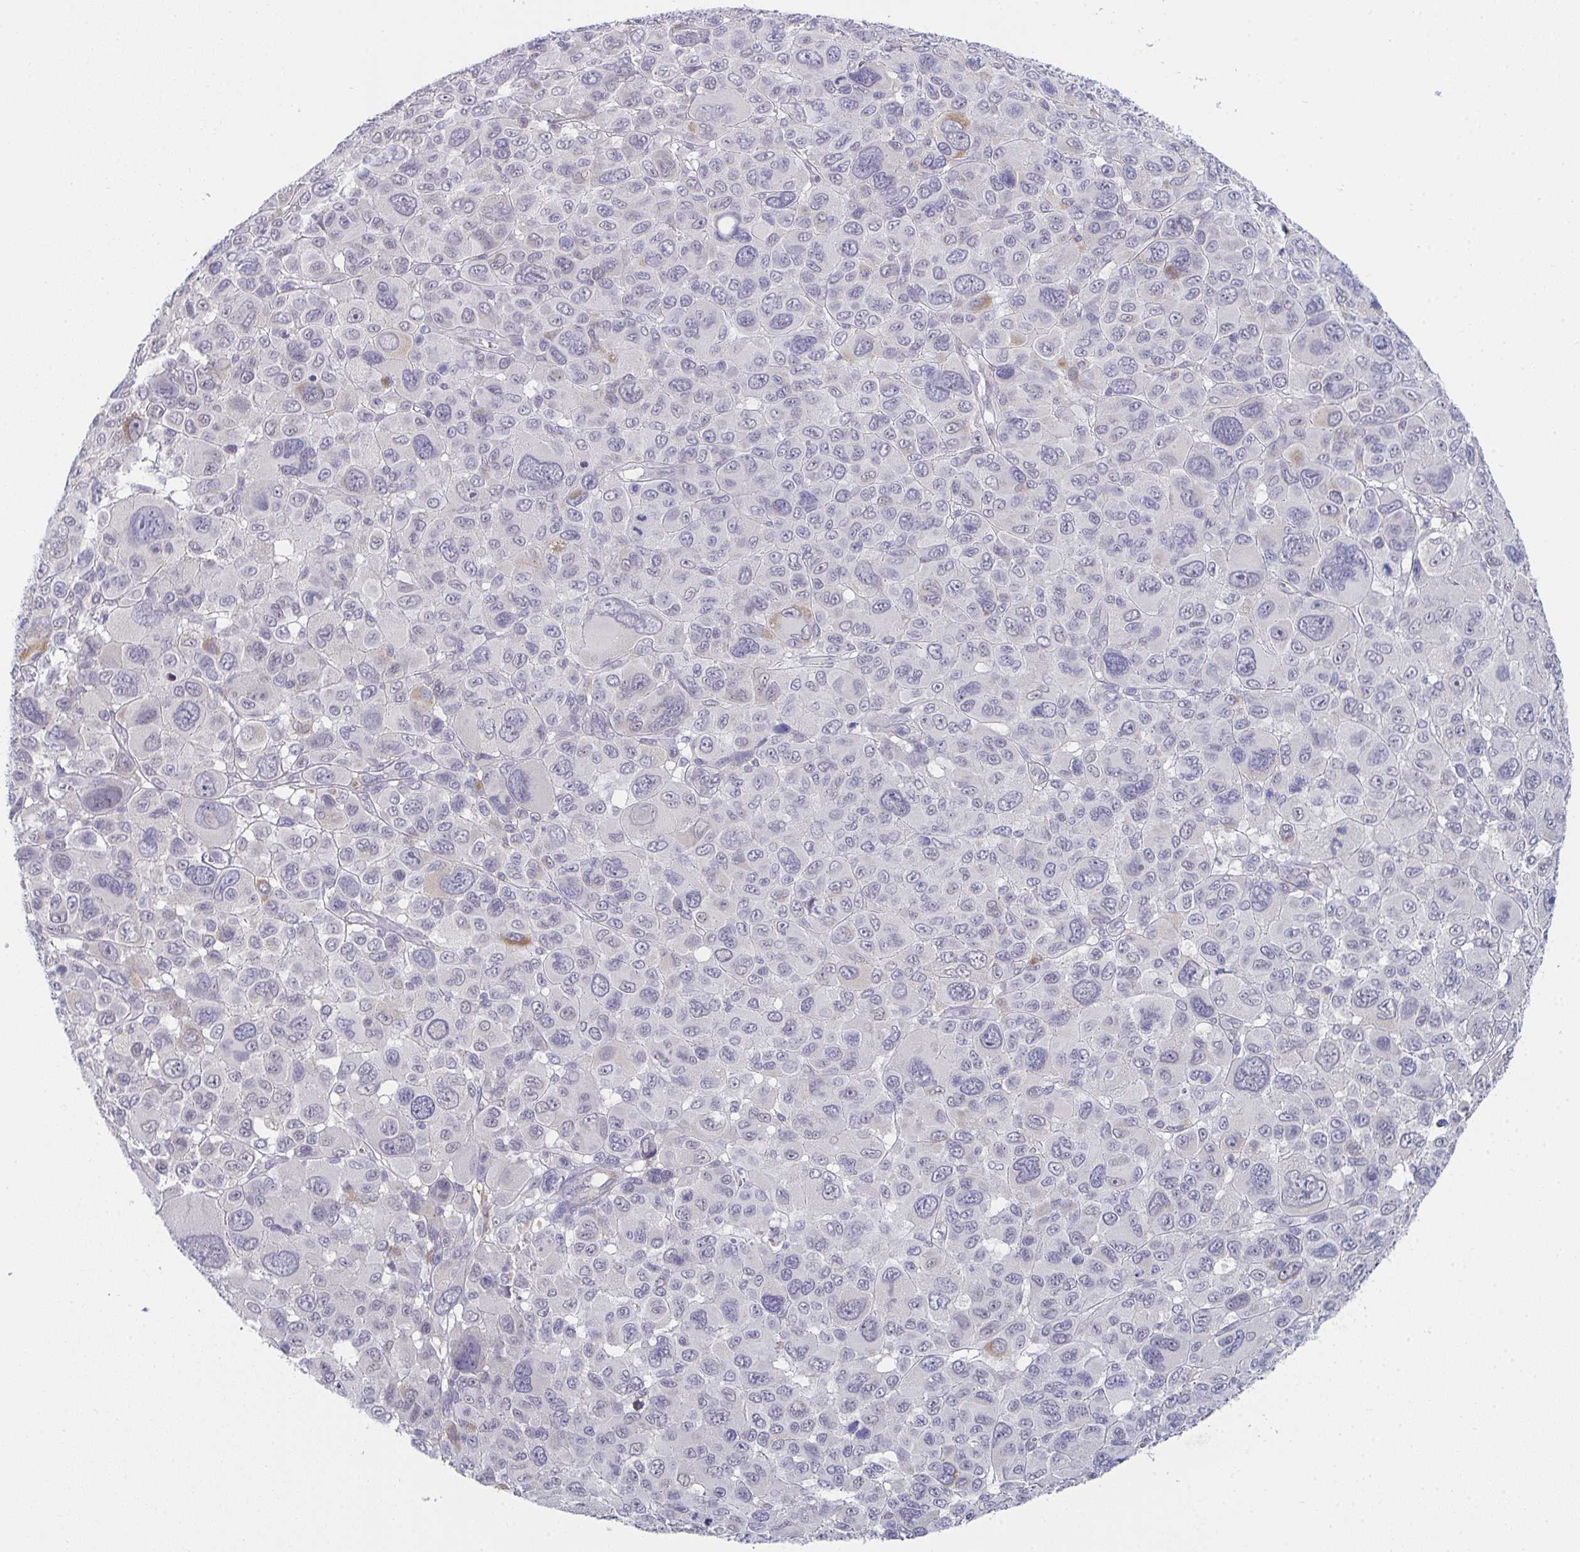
{"staining": {"intensity": "negative", "quantity": "none", "location": "none"}, "tissue": "melanoma", "cell_type": "Tumor cells", "image_type": "cancer", "snomed": [{"axis": "morphology", "description": "Malignant melanoma, NOS"}, {"axis": "topography", "description": "Skin"}], "caption": "An IHC image of melanoma is shown. There is no staining in tumor cells of melanoma.", "gene": "VWDE", "patient": {"sex": "female", "age": 66}}